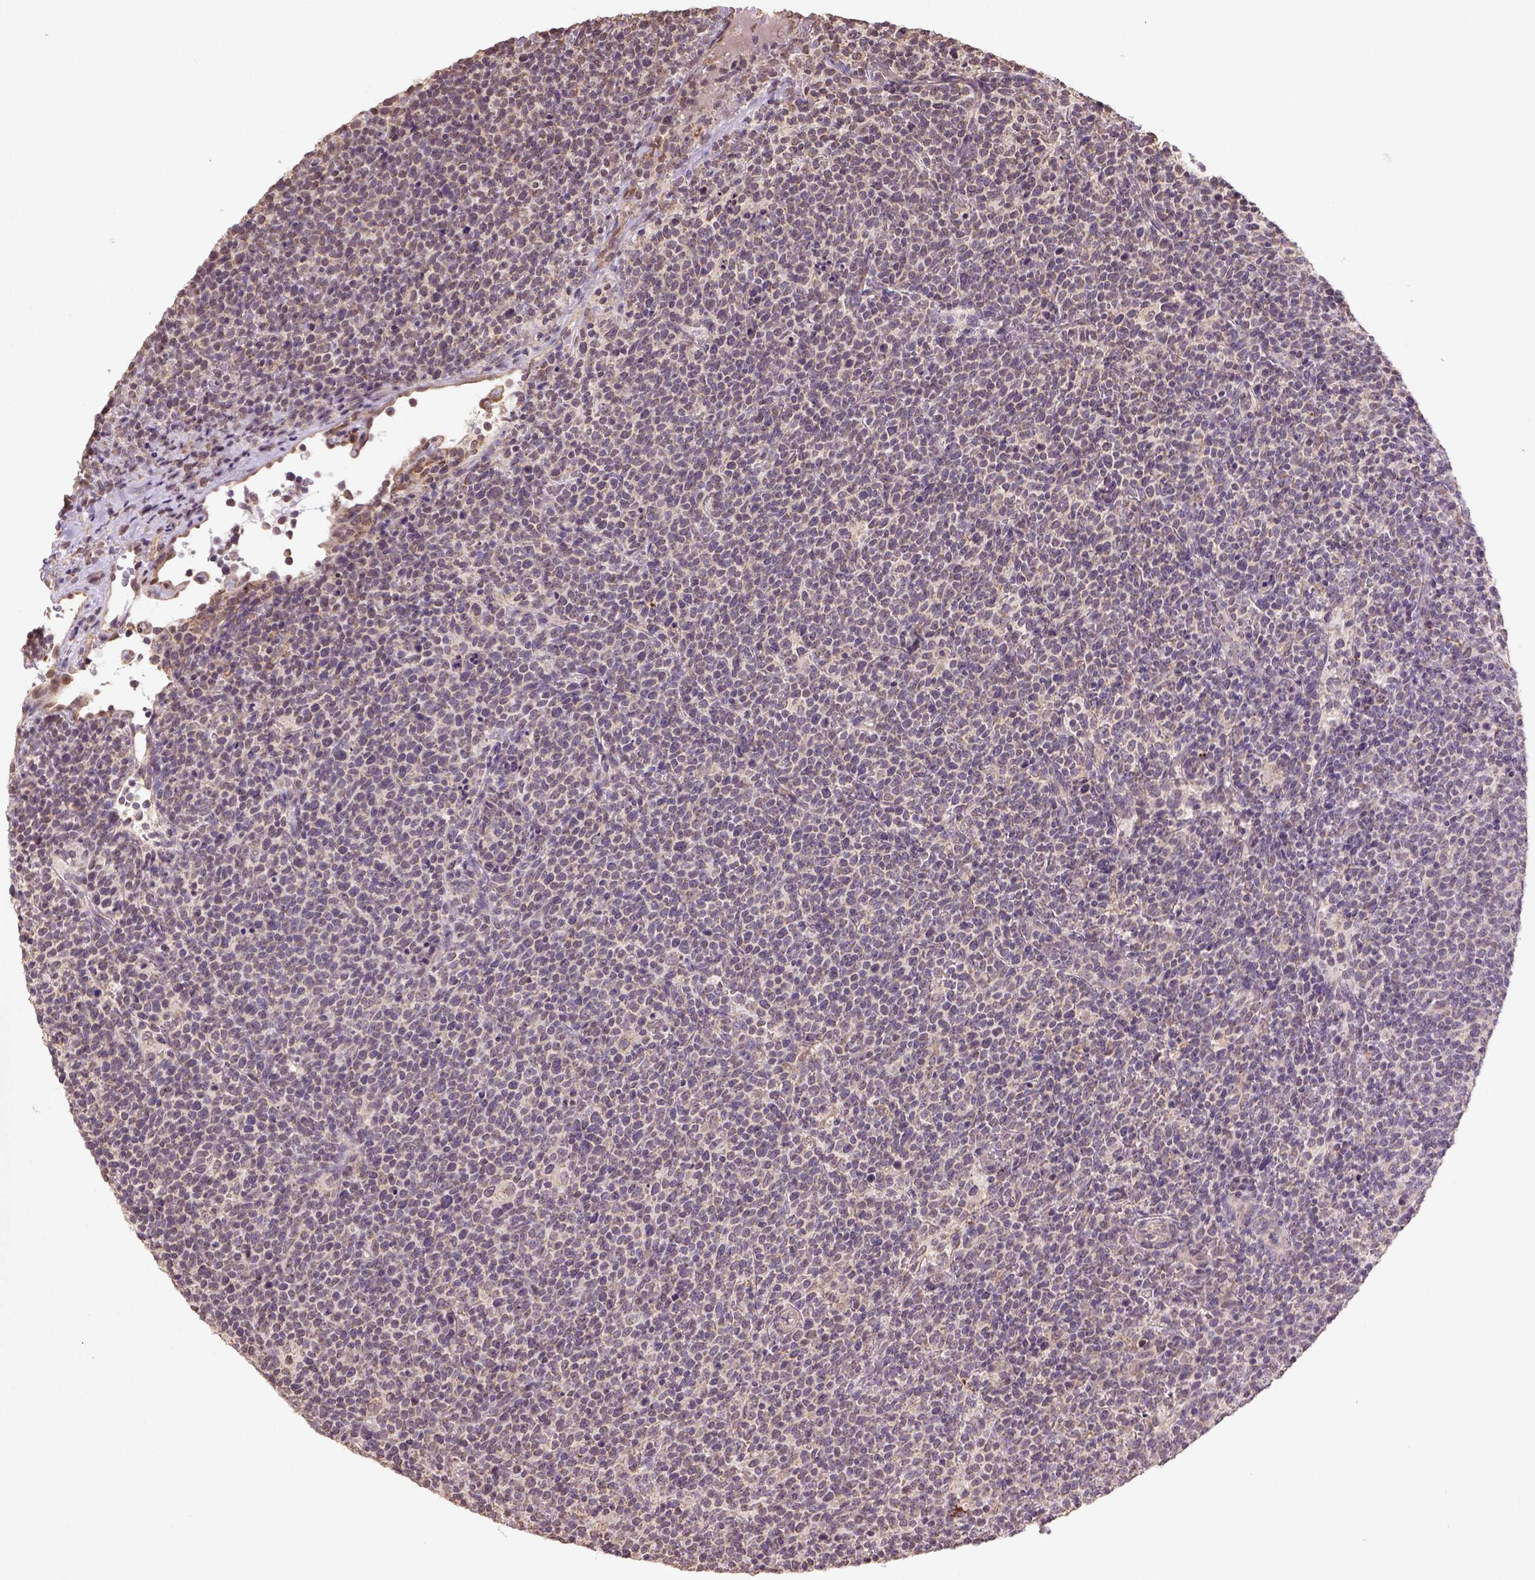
{"staining": {"intensity": "negative", "quantity": "none", "location": "none"}, "tissue": "lymphoma", "cell_type": "Tumor cells", "image_type": "cancer", "snomed": [{"axis": "morphology", "description": "Malignant lymphoma, non-Hodgkin's type, High grade"}, {"axis": "topography", "description": "Lymph node"}], "caption": "A micrograph of human lymphoma is negative for staining in tumor cells.", "gene": "NUDT10", "patient": {"sex": "male", "age": 61}}